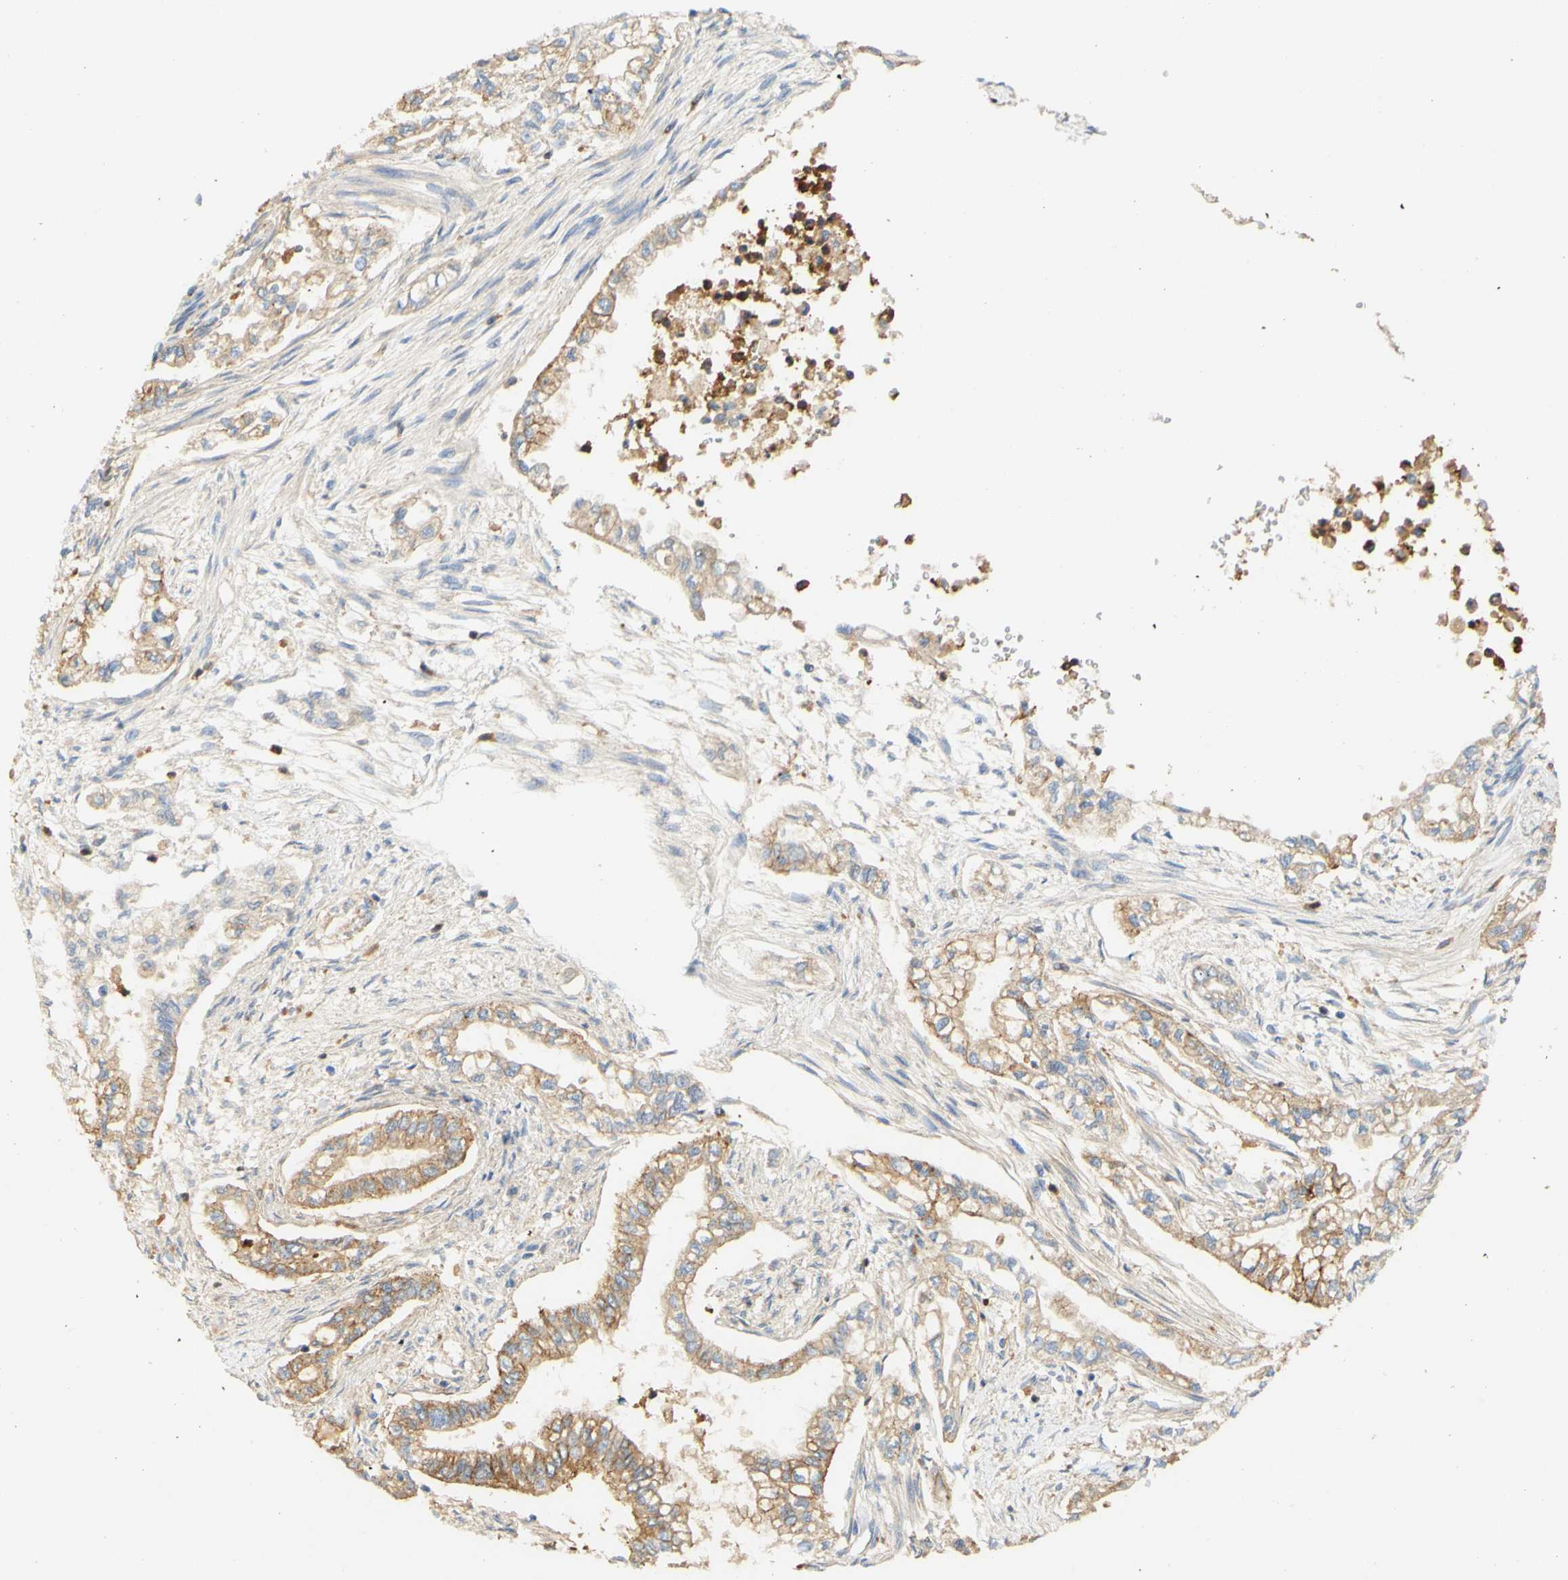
{"staining": {"intensity": "strong", "quantity": "25%-75%", "location": "cytoplasmic/membranous"}, "tissue": "pancreatic cancer", "cell_type": "Tumor cells", "image_type": "cancer", "snomed": [{"axis": "morphology", "description": "Normal tissue, NOS"}, {"axis": "topography", "description": "Pancreas"}], "caption": "Brown immunohistochemical staining in human pancreatic cancer reveals strong cytoplasmic/membranous positivity in approximately 25%-75% of tumor cells.", "gene": "PCDH7", "patient": {"sex": "male", "age": 42}}